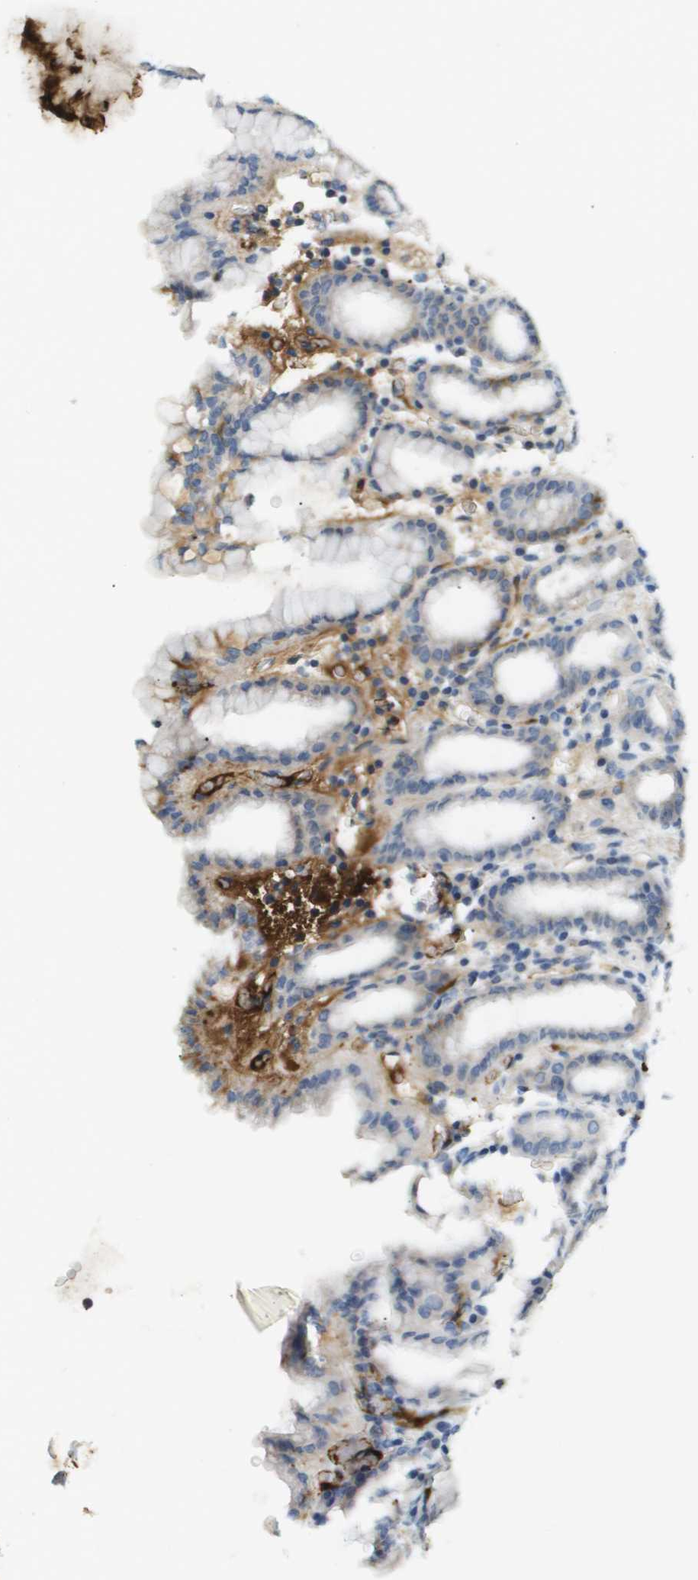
{"staining": {"intensity": "negative", "quantity": "none", "location": "none"}, "tissue": "stomach", "cell_type": "Glandular cells", "image_type": "normal", "snomed": [{"axis": "morphology", "description": "Normal tissue, NOS"}, {"axis": "topography", "description": "Stomach, upper"}], "caption": "The photomicrograph exhibits no staining of glandular cells in normal stomach. Nuclei are stained in blue.", "gene": "VTN", "patient": {"sex": "male", "age": 68}}